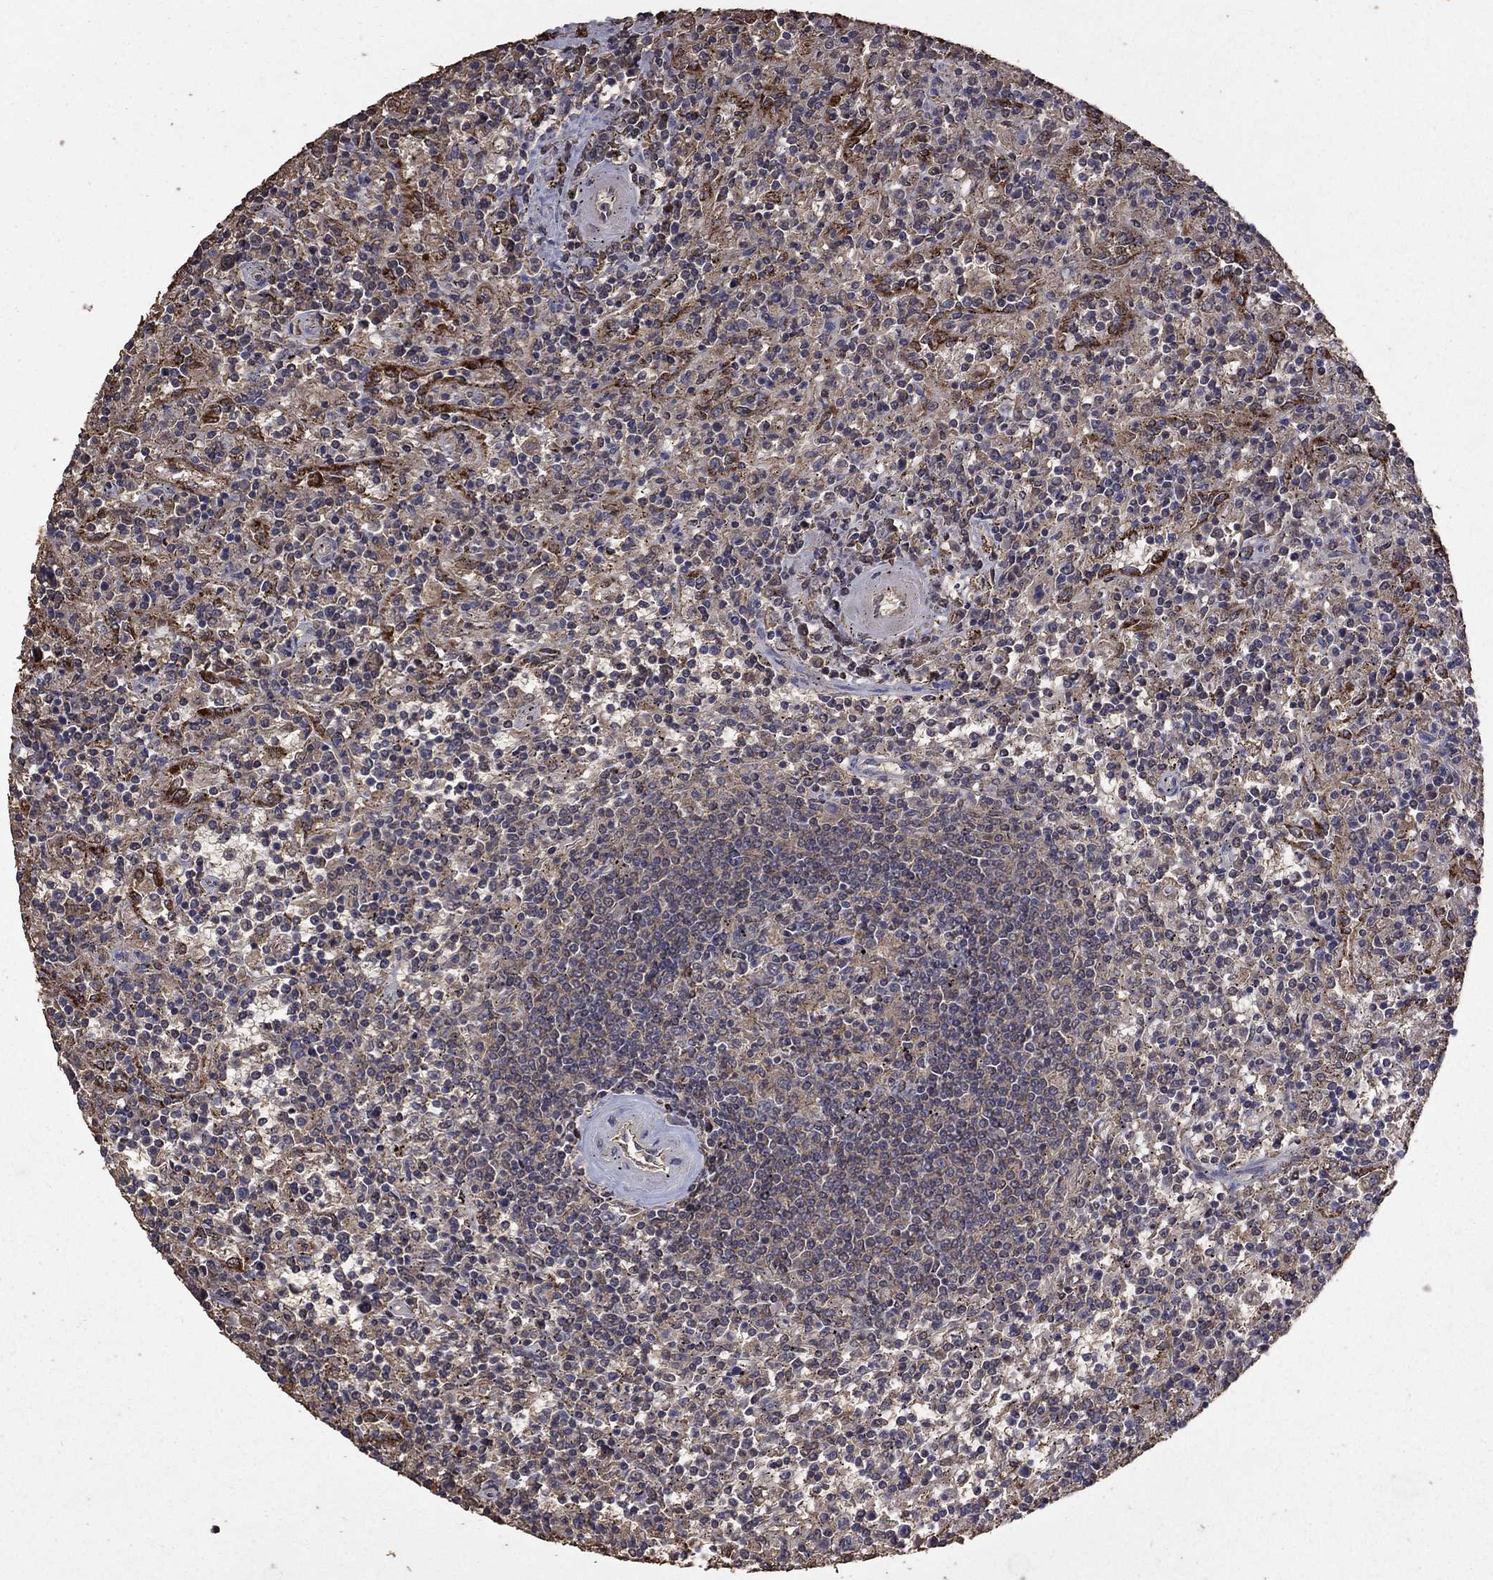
{"staining": {"intensity": "negative", "quantity": "none", "location": "none"}, "tissue": "lymphoma", "cell_type": "Tumor cells", "image_type": "cancer", "snomed": [{"axis": "morphology", "description": "Malignant lymphoma, non-Hodgkin's type, Low grade"}, {"axis": "topography", "description": "Spleen"}], "caption": "Protein analysis of low-grade malignant lymphoma, non-Hodgkin's type reveals no significant expression in tumor cells.", "gene": "SERPINA5", "patient": {"sex": "male", "age": 62}}